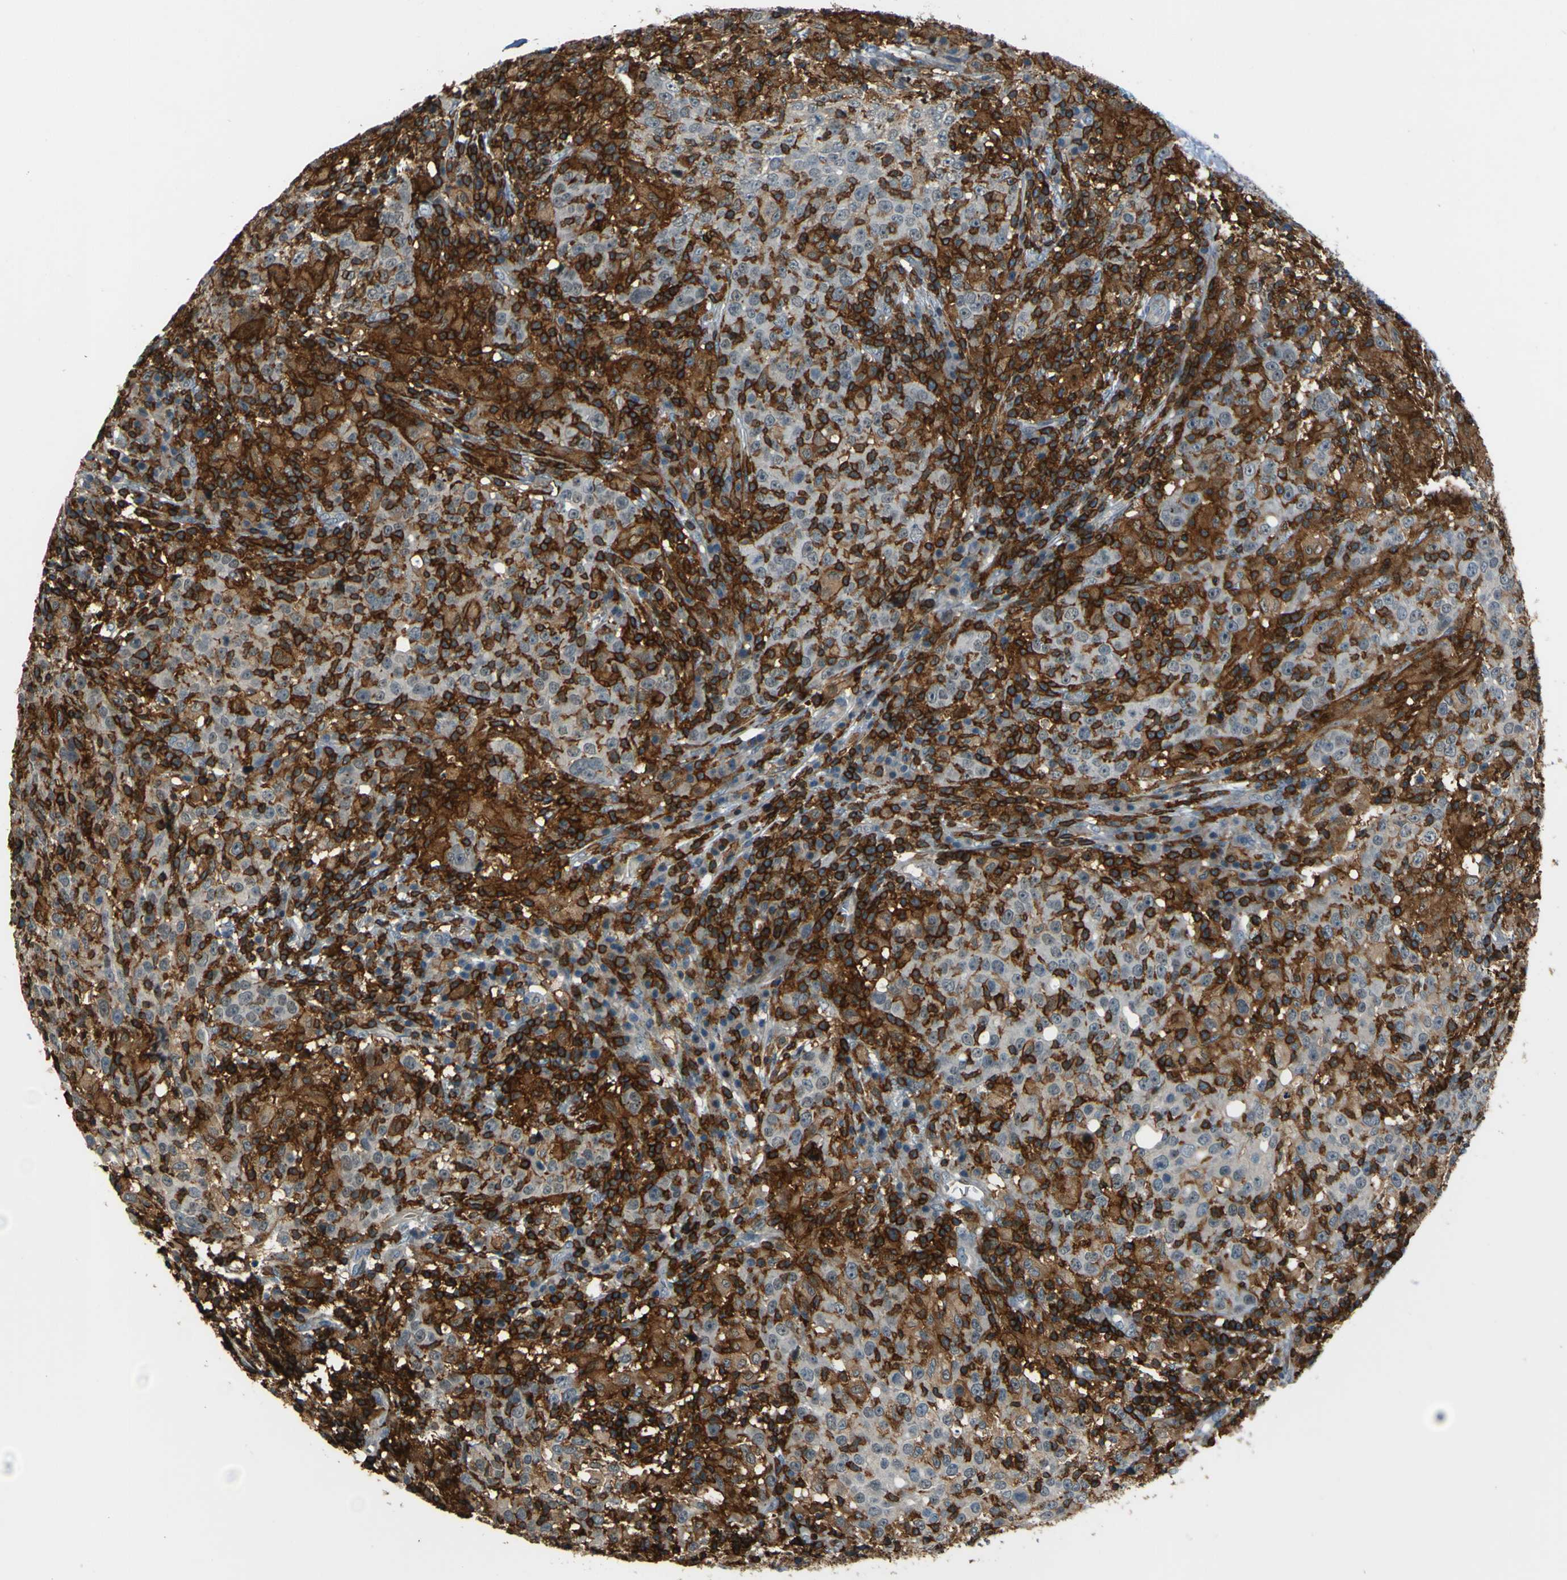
{"staining": {"intensity": "weak", "quantity": "<25%", "location": "cytoplasmic/membranous"}, "tissue": "head and neck cancer", "cell_type": "Tumor cells", "image_type": "cancer", "snomed": [{"axis": "morphology", "description": "Adenocarcinoma, NOS"}, {"axis": "topography", "description": "Salivary gland"}, {"axis": "topography", "description": "Head-Neck"}], "caption": "Immunohistochemical staining of human adenocarcinoma (head and neck) demonstrates no significant positivity in tumor cells. (DAB (3,3'-diaminobenzidine) immunohistochemistry (IHC) visualized using brightfield microscopy, high magnification).", "gene": "PCDHB5", "patient": {"sex": "female", "age": 65}}